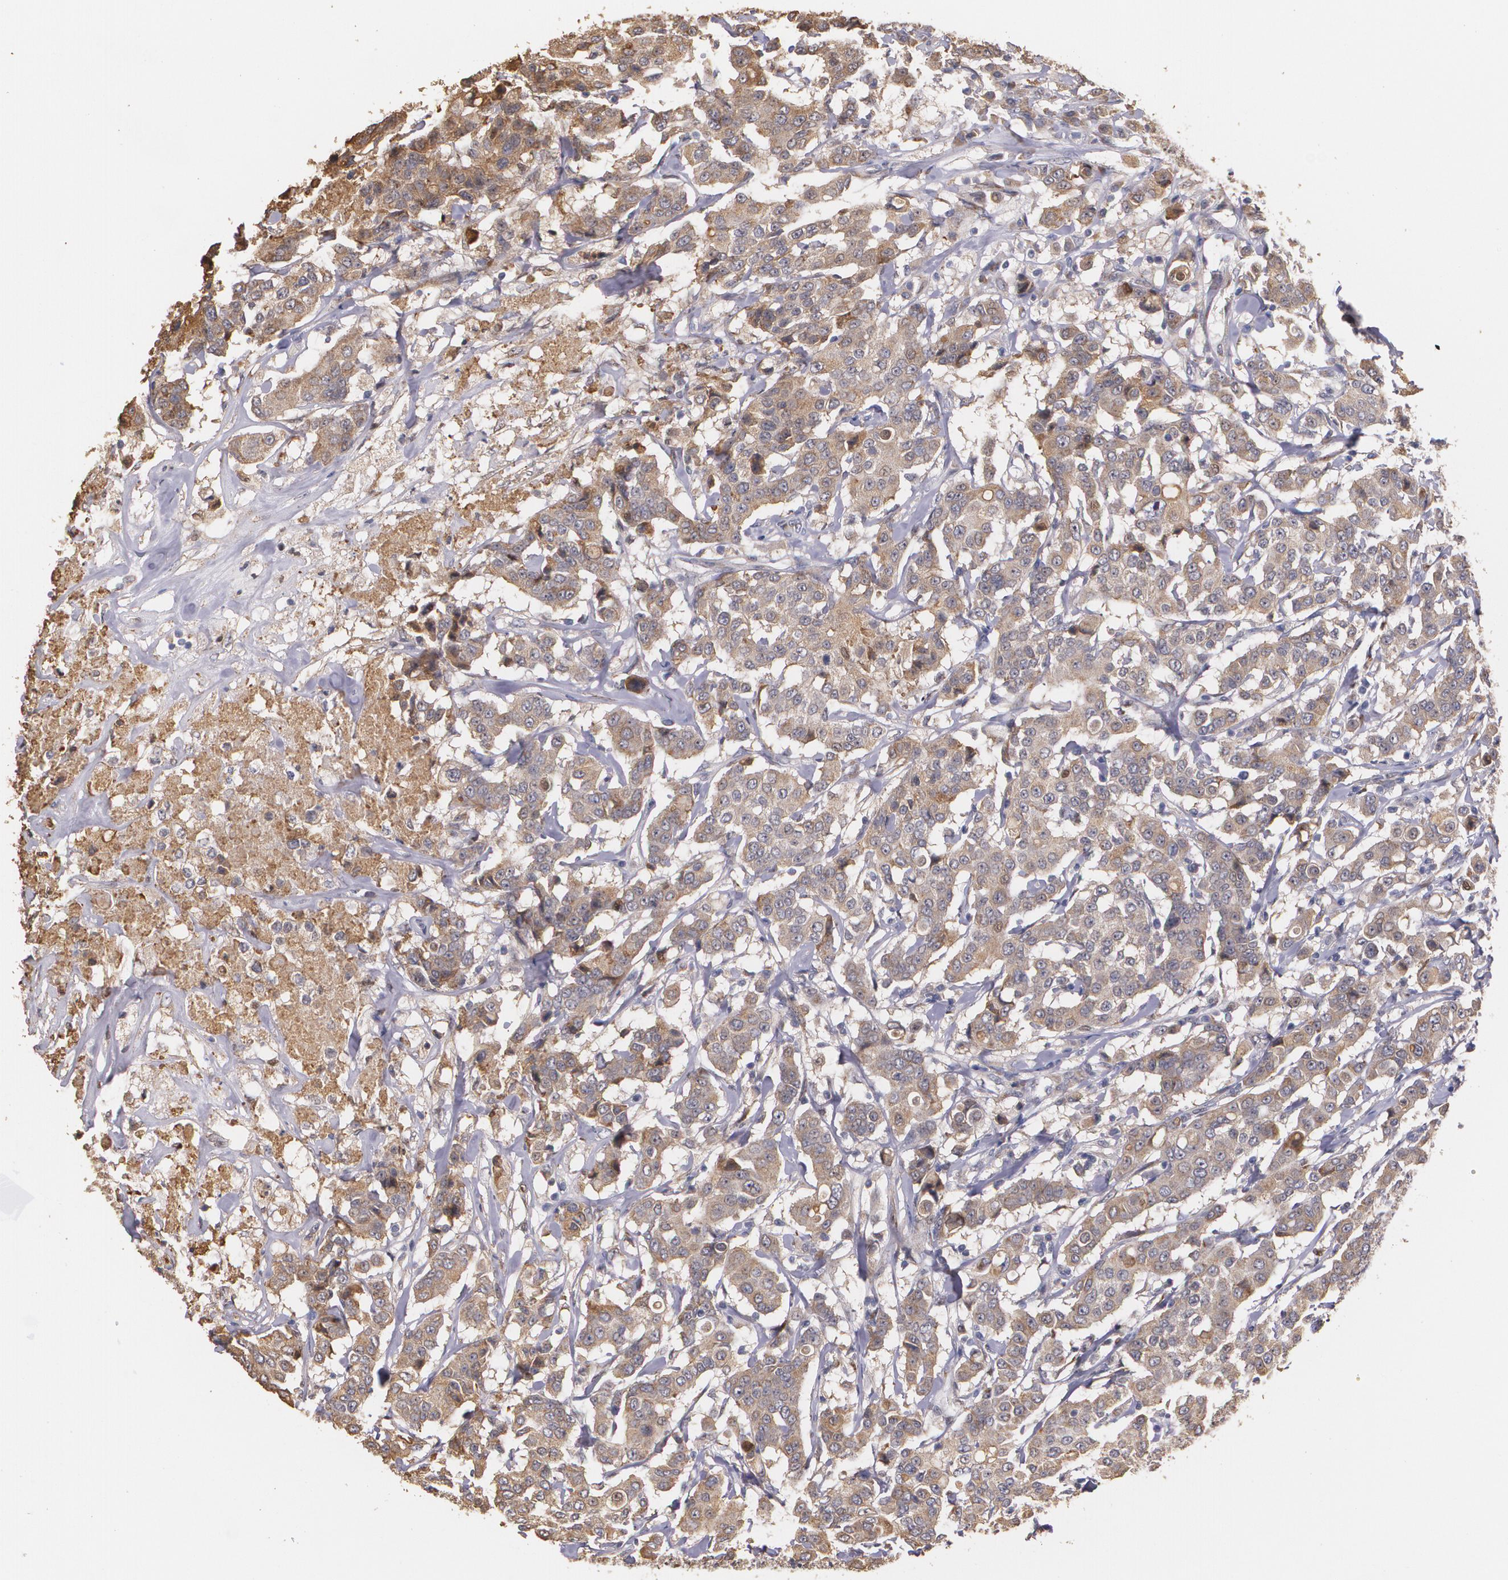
{"staining": {"intensity": "moderate", "quantity": ">75%", "location": "cytoplasmic/membranous"}, "tissue": "breast cancer", "cell_type": "Tumor cells", "image_type": "cancer", "snomed": [{"axis": "morphology", "description": "Duct carcinoma"}, {"axis": "topography", "description": "Breast"}], "caption": "This image displays immunohistochemistry (IHC) staining of breast intraductal carcinoma, with medium moderate cytoplasmic/membranous positivity in about >75% of tumor cells.", "gene": "ATF3", "patient": {"sex": "female", "age": 27}}